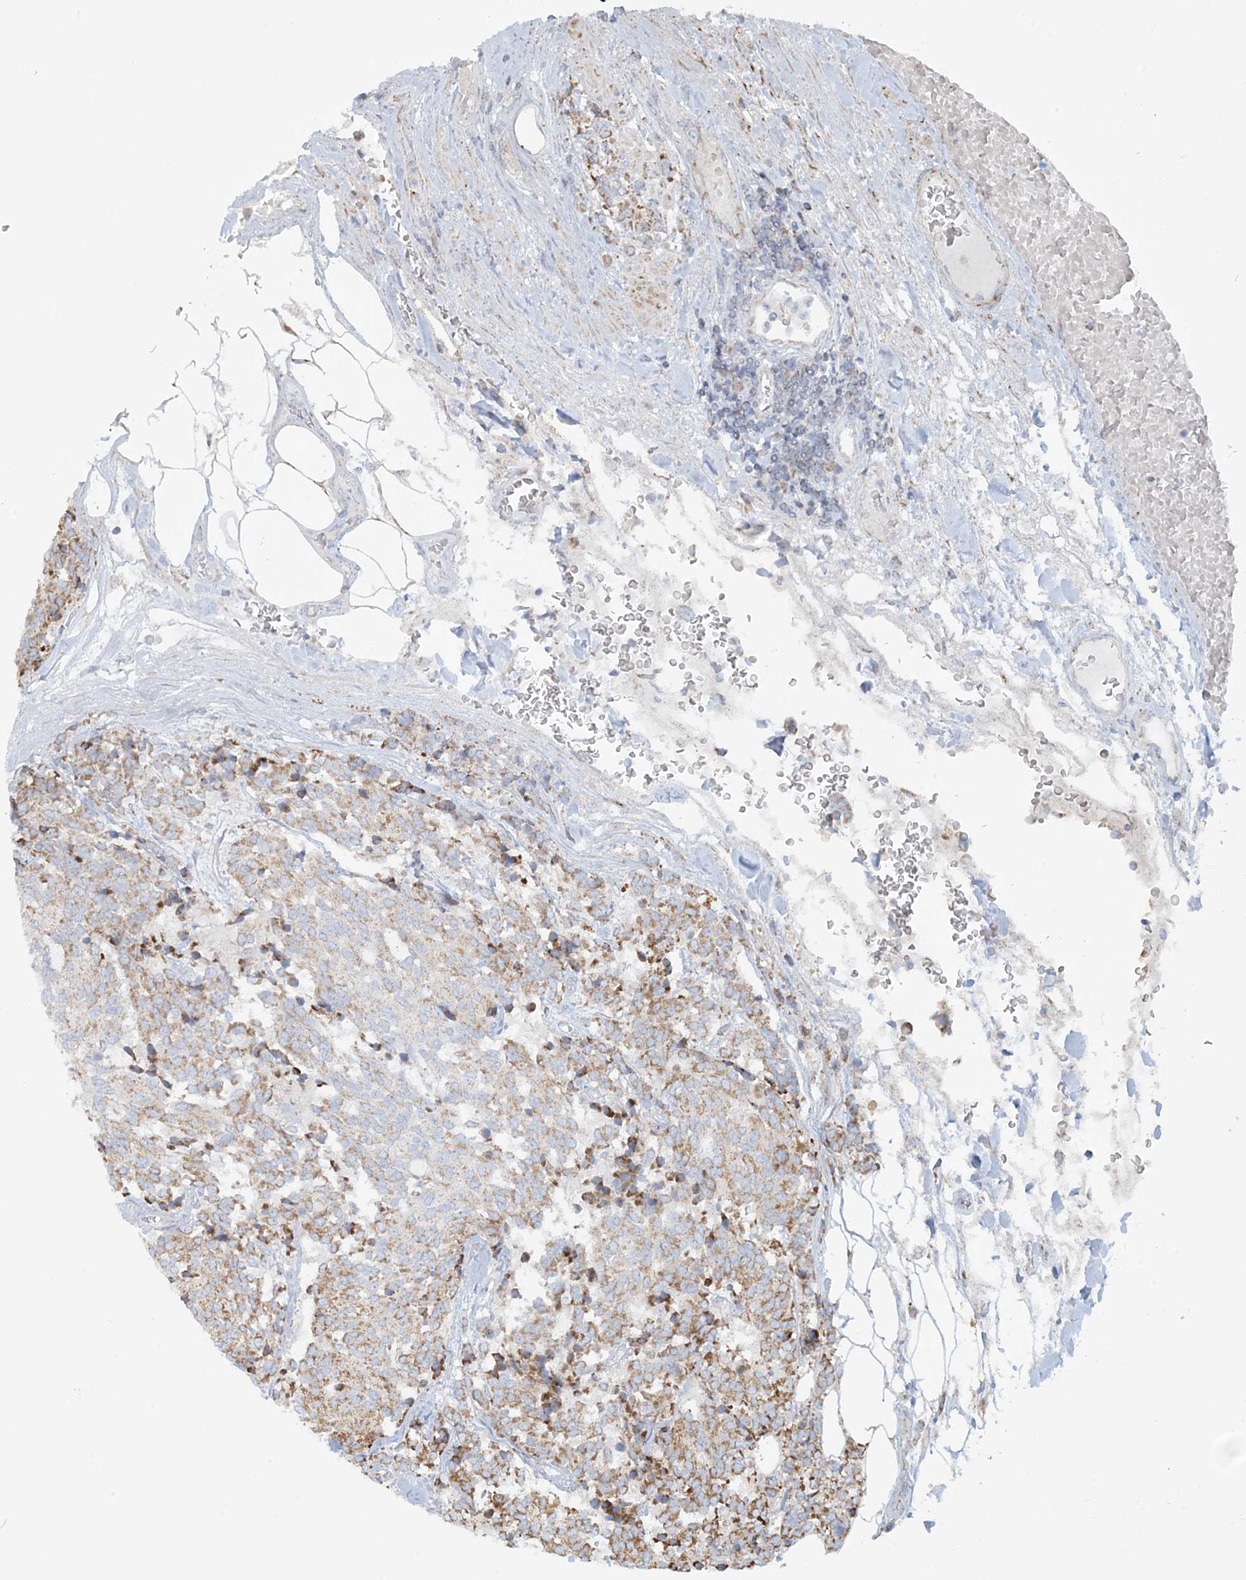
{"staining": {"intensity": "moderate", "quantity": "<25%", "location": "cytoplasmic/membranous"}, "tissue": "carcinoid", "cell_type": "Tumor cells", "image_type": "cancer", "snomed": [{"axis": "morphology", "description": "Carcinoid, malignant, NOS"}, {"axis": "topography", "description": "Pancreas"}], "caption": "An immunohistochemistry (IHC) micrograph of tumor tissue is shown. Protein staining in brown highlights moderate cytoplasmic/membranous positivity in malignant carcinoid within tumor cells. (DAB (3,3'-diaminobenzidine) = brown stain, brightfield microscopy at high magnification).", "gene": "BEND4", "patient": {"sex": "female", "age": 54}}